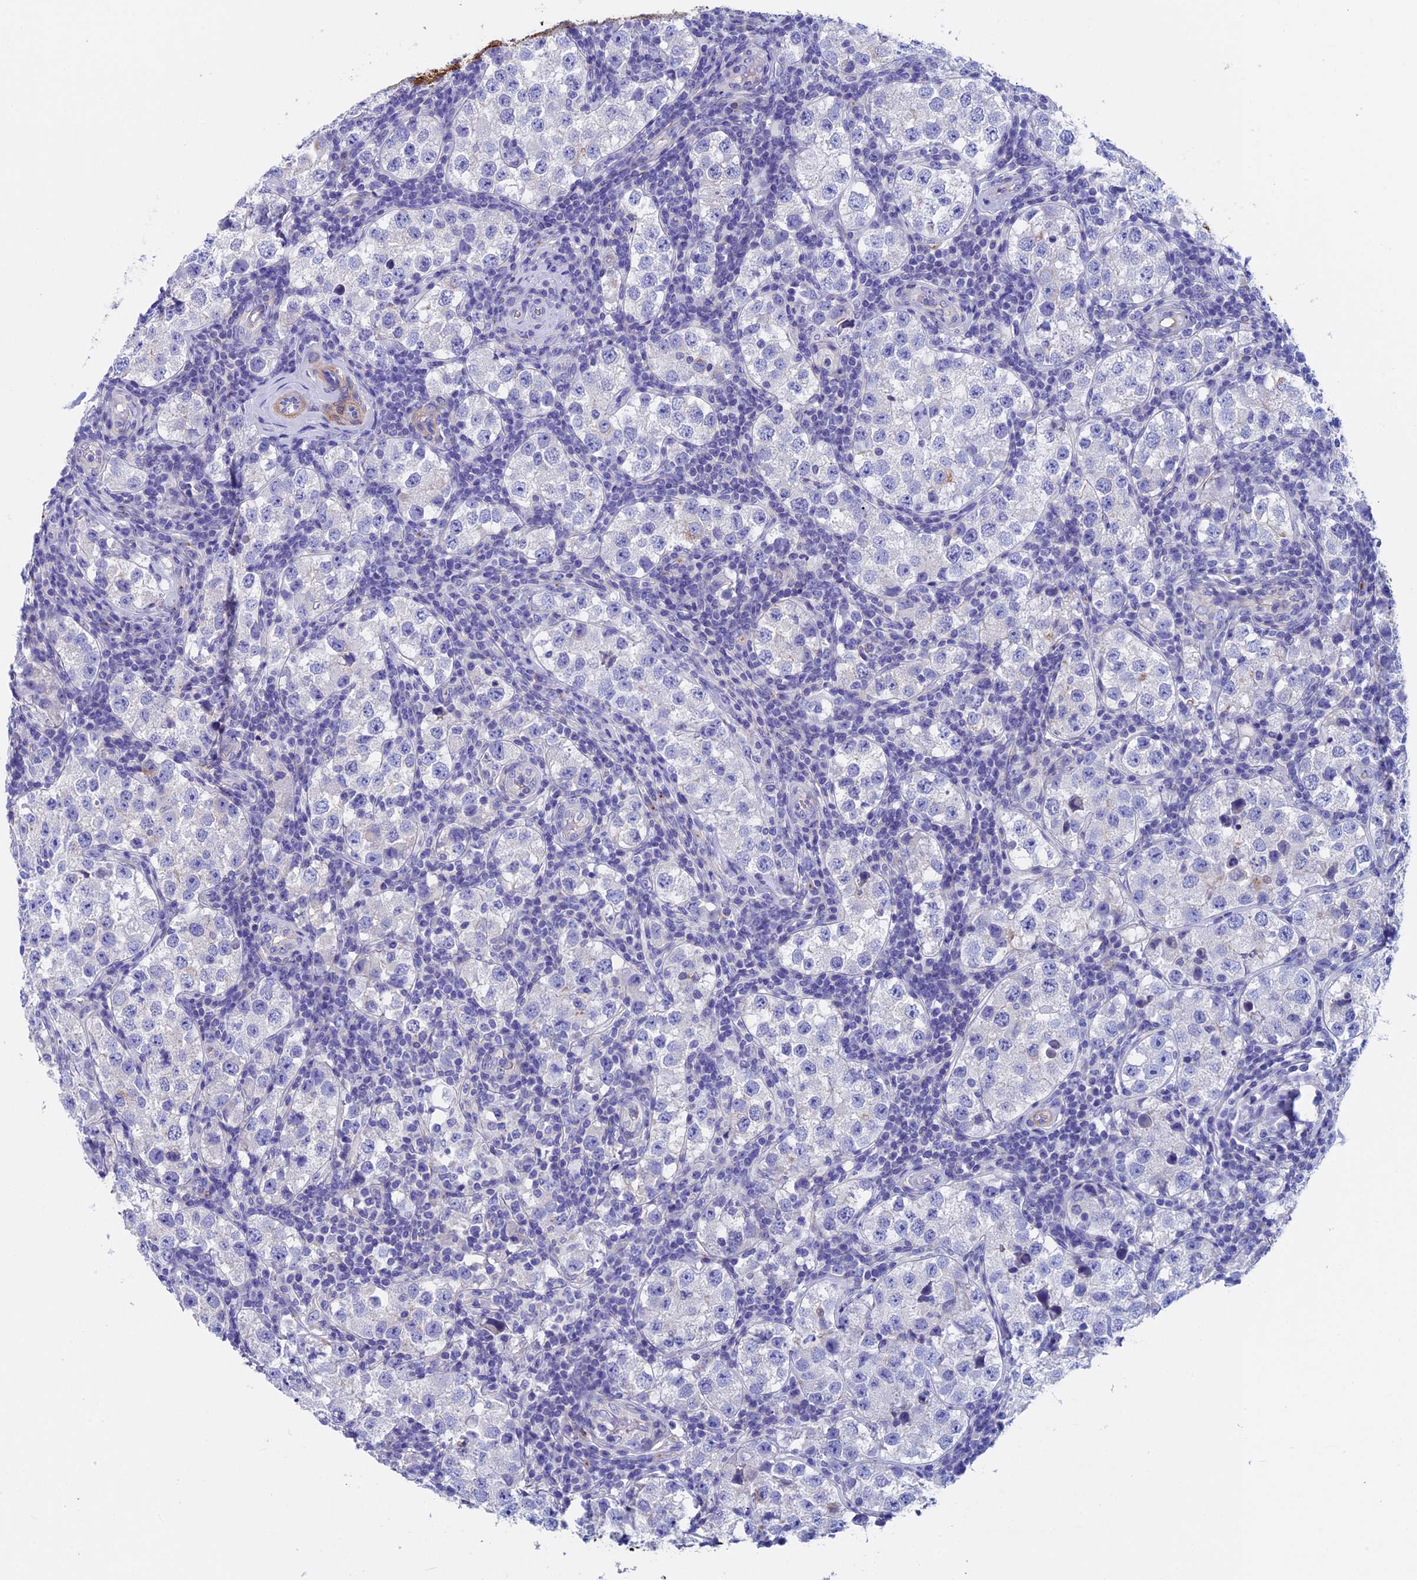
{"staining": {"intensity": "negative", "quantity": "none", "location": "none"}, "tissue": "testis cancer", "cell_type": "Tumor cells", "image_type": "cancer", "snomed": [{"axis": "morphology", "description": "Seminoma, NOS"}, {"axis": "topography", "description": "Testis"}], "caption": "Immunohistochemistry (IHC) of human testis cancer reveals no expression in tumor cells.", "gene": "ADH7", "patient": {"sex": "male", "age": 34}}